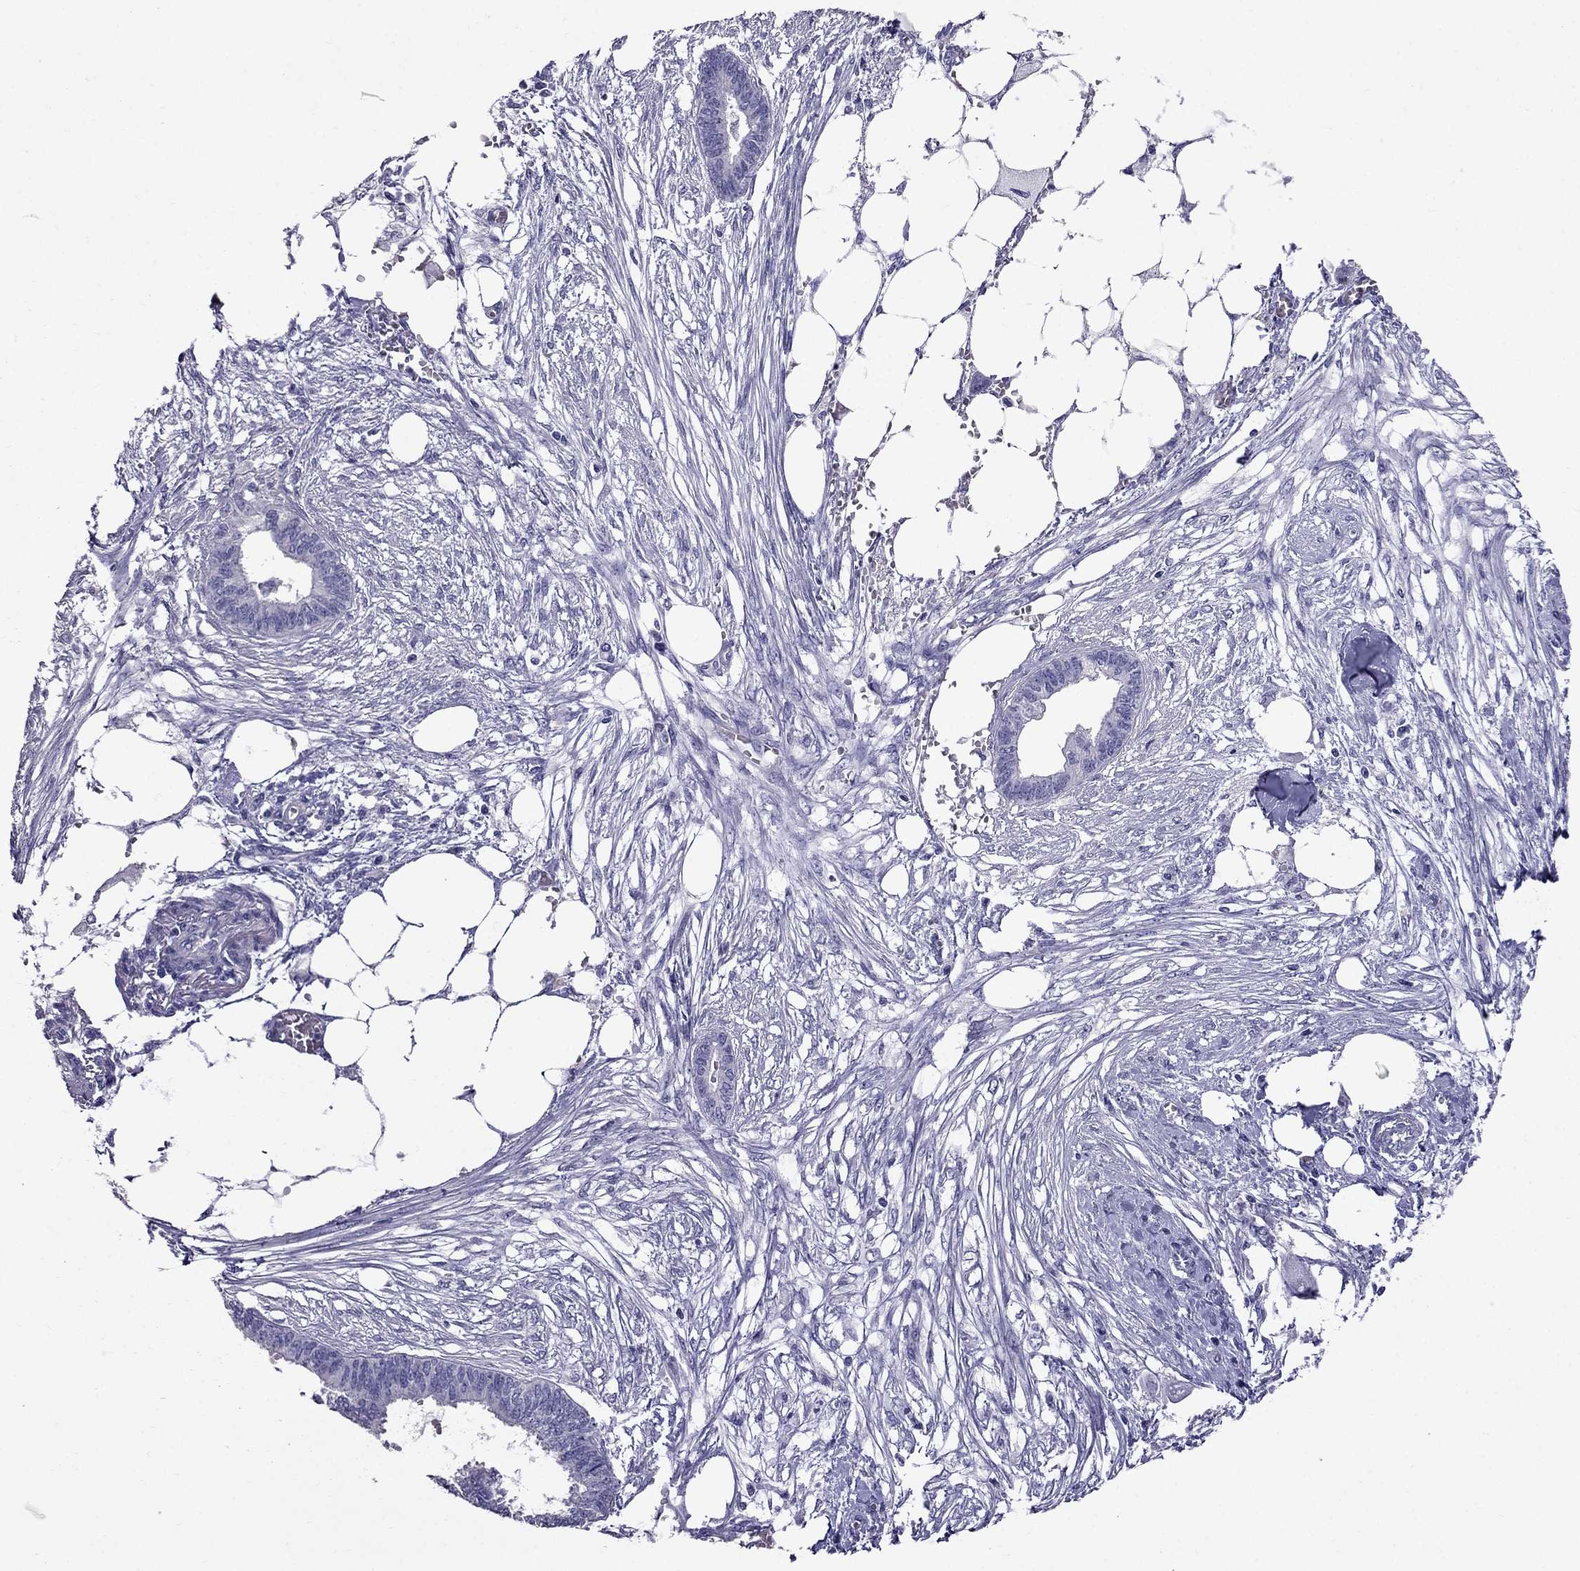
{"staining": {"intensity": "negative", "quantity": "none", "location": "none"}, "tissue": "endometrial cancer", "cell_type": "Tumor cells", "image_type": "cancer", "snomed": [{"axis": "morphology", "description": "Adenocarcinoma, NOS"}, {"axis": "morphology", "description": "Adenocarcinoma, metastatic, NOS"}, {"axis": "topography", "description": "Adipose tissue"}, {"axis": "topography", "description": "Endometrium"}], "caption": "High magnification brightfield microscopy of endometrial cancer stained with DAB (brown) and counterstained with hematoxylin (blue): tumor cells show no significant positivity. (DAB (3,3'-diaminobenzidine) immunohistochemistry, high magnification).", "gene": "OXCT2", "patient": {"sex": "female", "age": 67}}